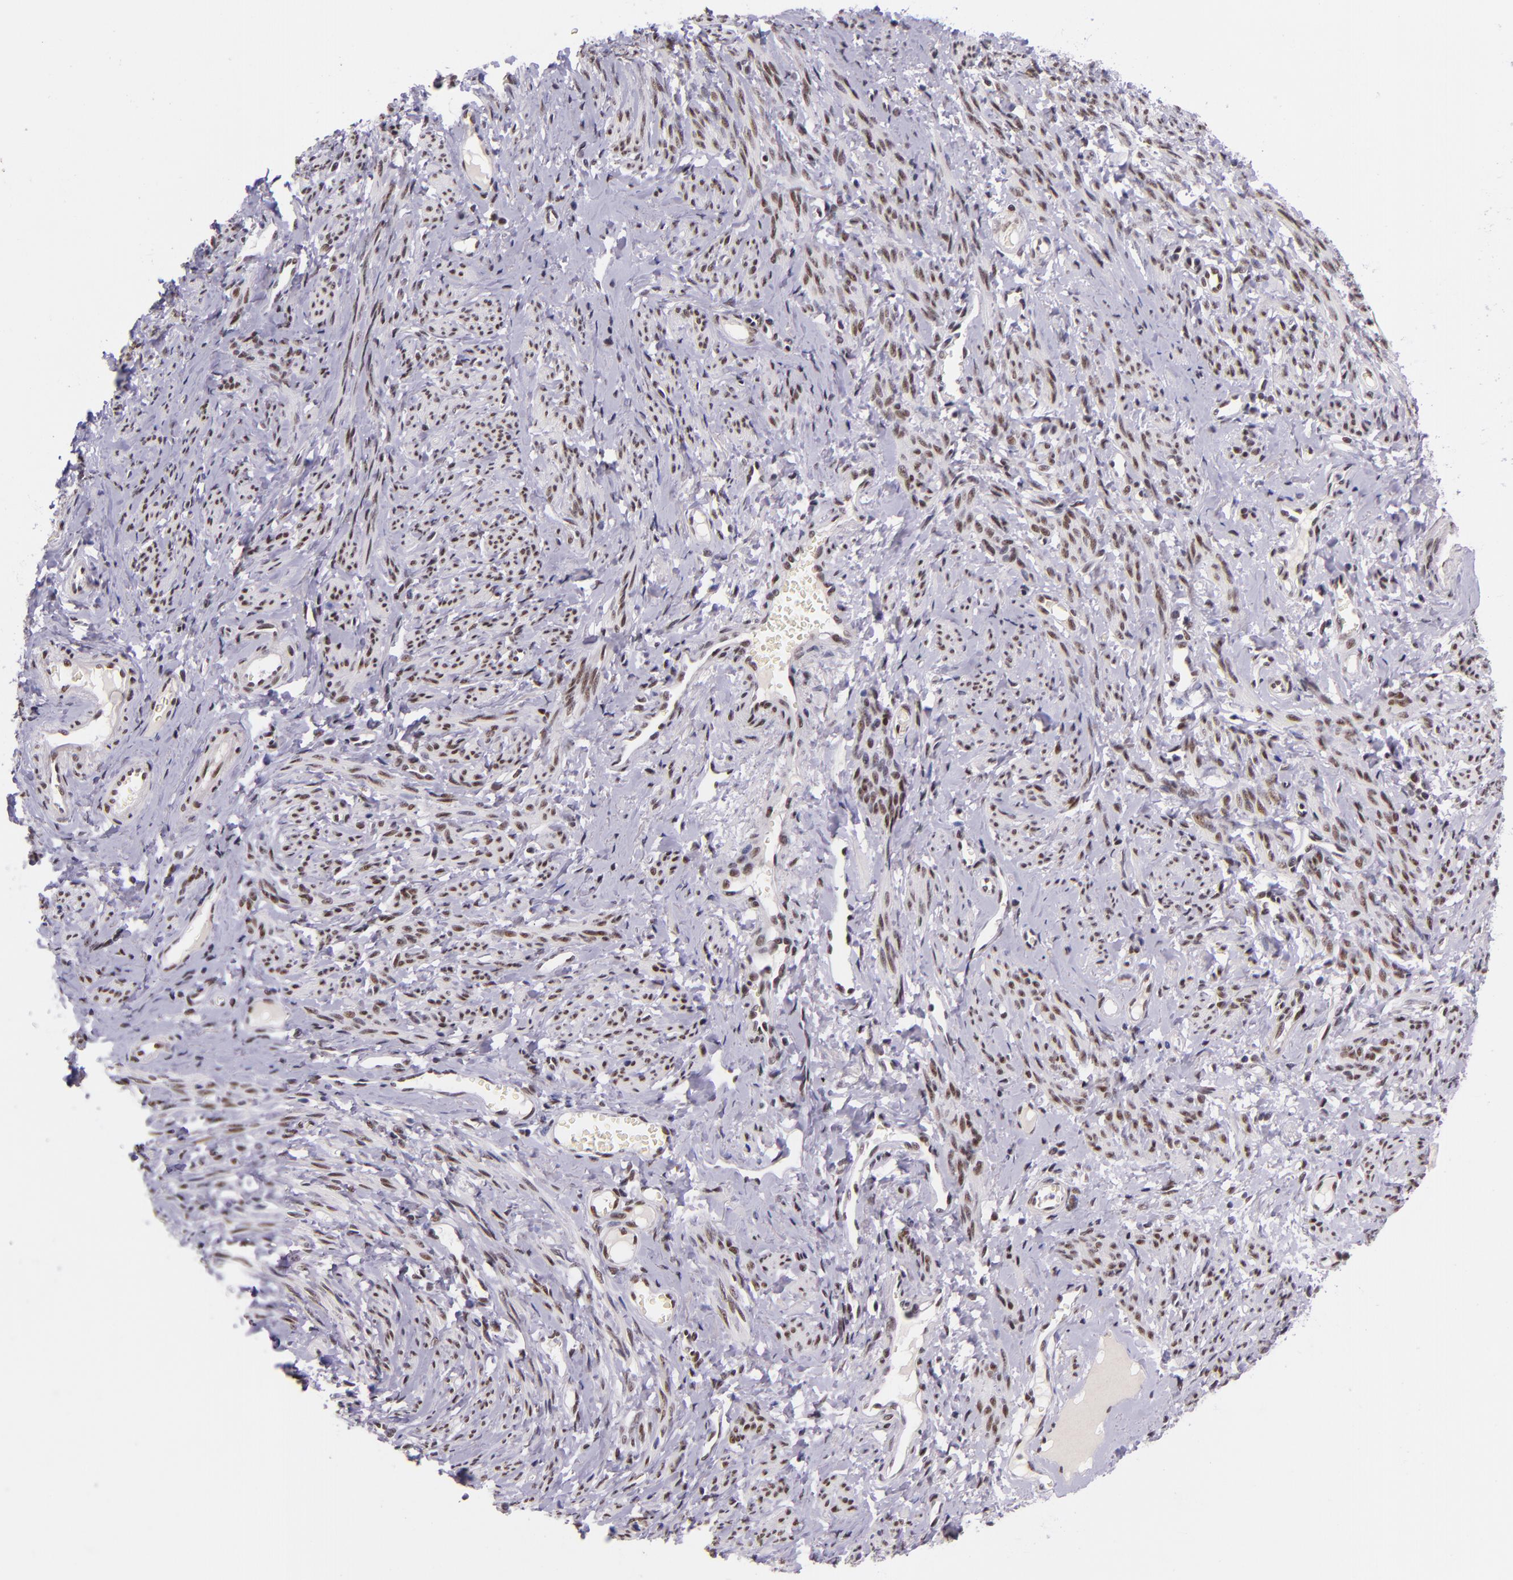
{"staining": {"intensity": "moderate", "quantity": "25%-75%", "location": "nuclear"}, "tissue": "smooth muscle", "cell_type": "Smooth muscle cells", "image_type": "normal", "snomed": [{"axis": "morphology", "description": "Normal tissue, NOS"}, {"axis": "topography", "description": "Cervix"}, {"axis": "topography", "description": "Endometrium"}], "caption": "The immunohistochemical stain highlights moderate nuclear staining in smooth muscle cells of normal smooth muscle. The staining was performed using DAB (3,3'-diaminobenzidine), with brown indicating positive protein expression. Nuclei are stained blue with hematoxylin.", "gene": "GPKOW", "patient": {"sex": "female", "age": 65}}